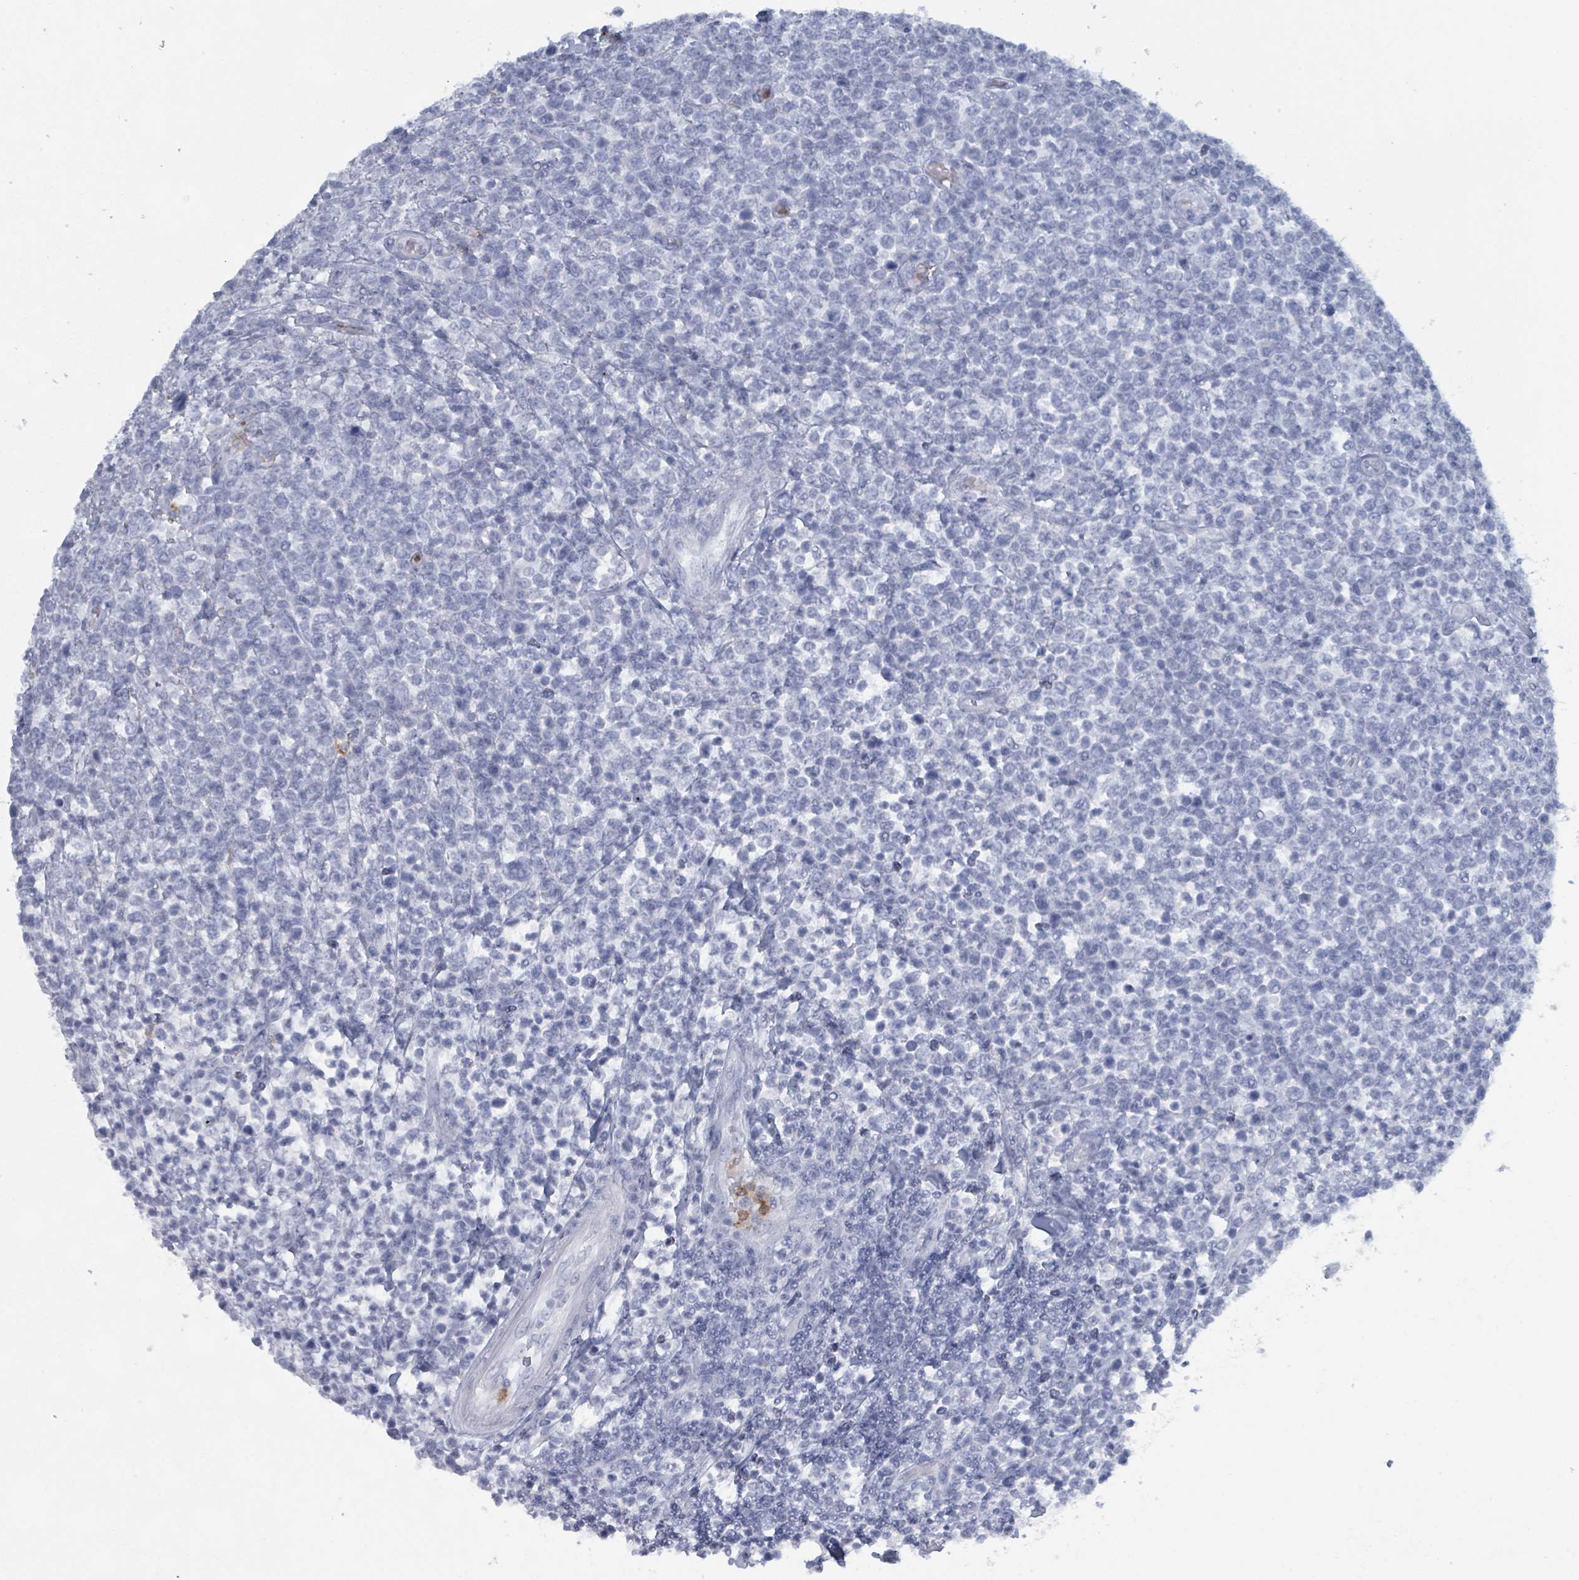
{"staining": {"intensity": "negative", "quantity": "none", "location": "none"}, "tissue": "lymphoma", "cell_type": "Tumor cells", "image_type": "cancer", "snomed": [{"axis": "morphology", "description": "Malignant lymphoma, non-Hodgkin's type, High grade"}, {"axis": "topography", "description": "Soft tissue"}], "caption": "The immunohistochemistry (IHC) micrograph has no significant expression in tumor cells of malignant lymphoma, non-Hodgkin's type (high-grade) tissue.", "gene": "DEFA4", "patient": {"sex": "female", "age": 56}}